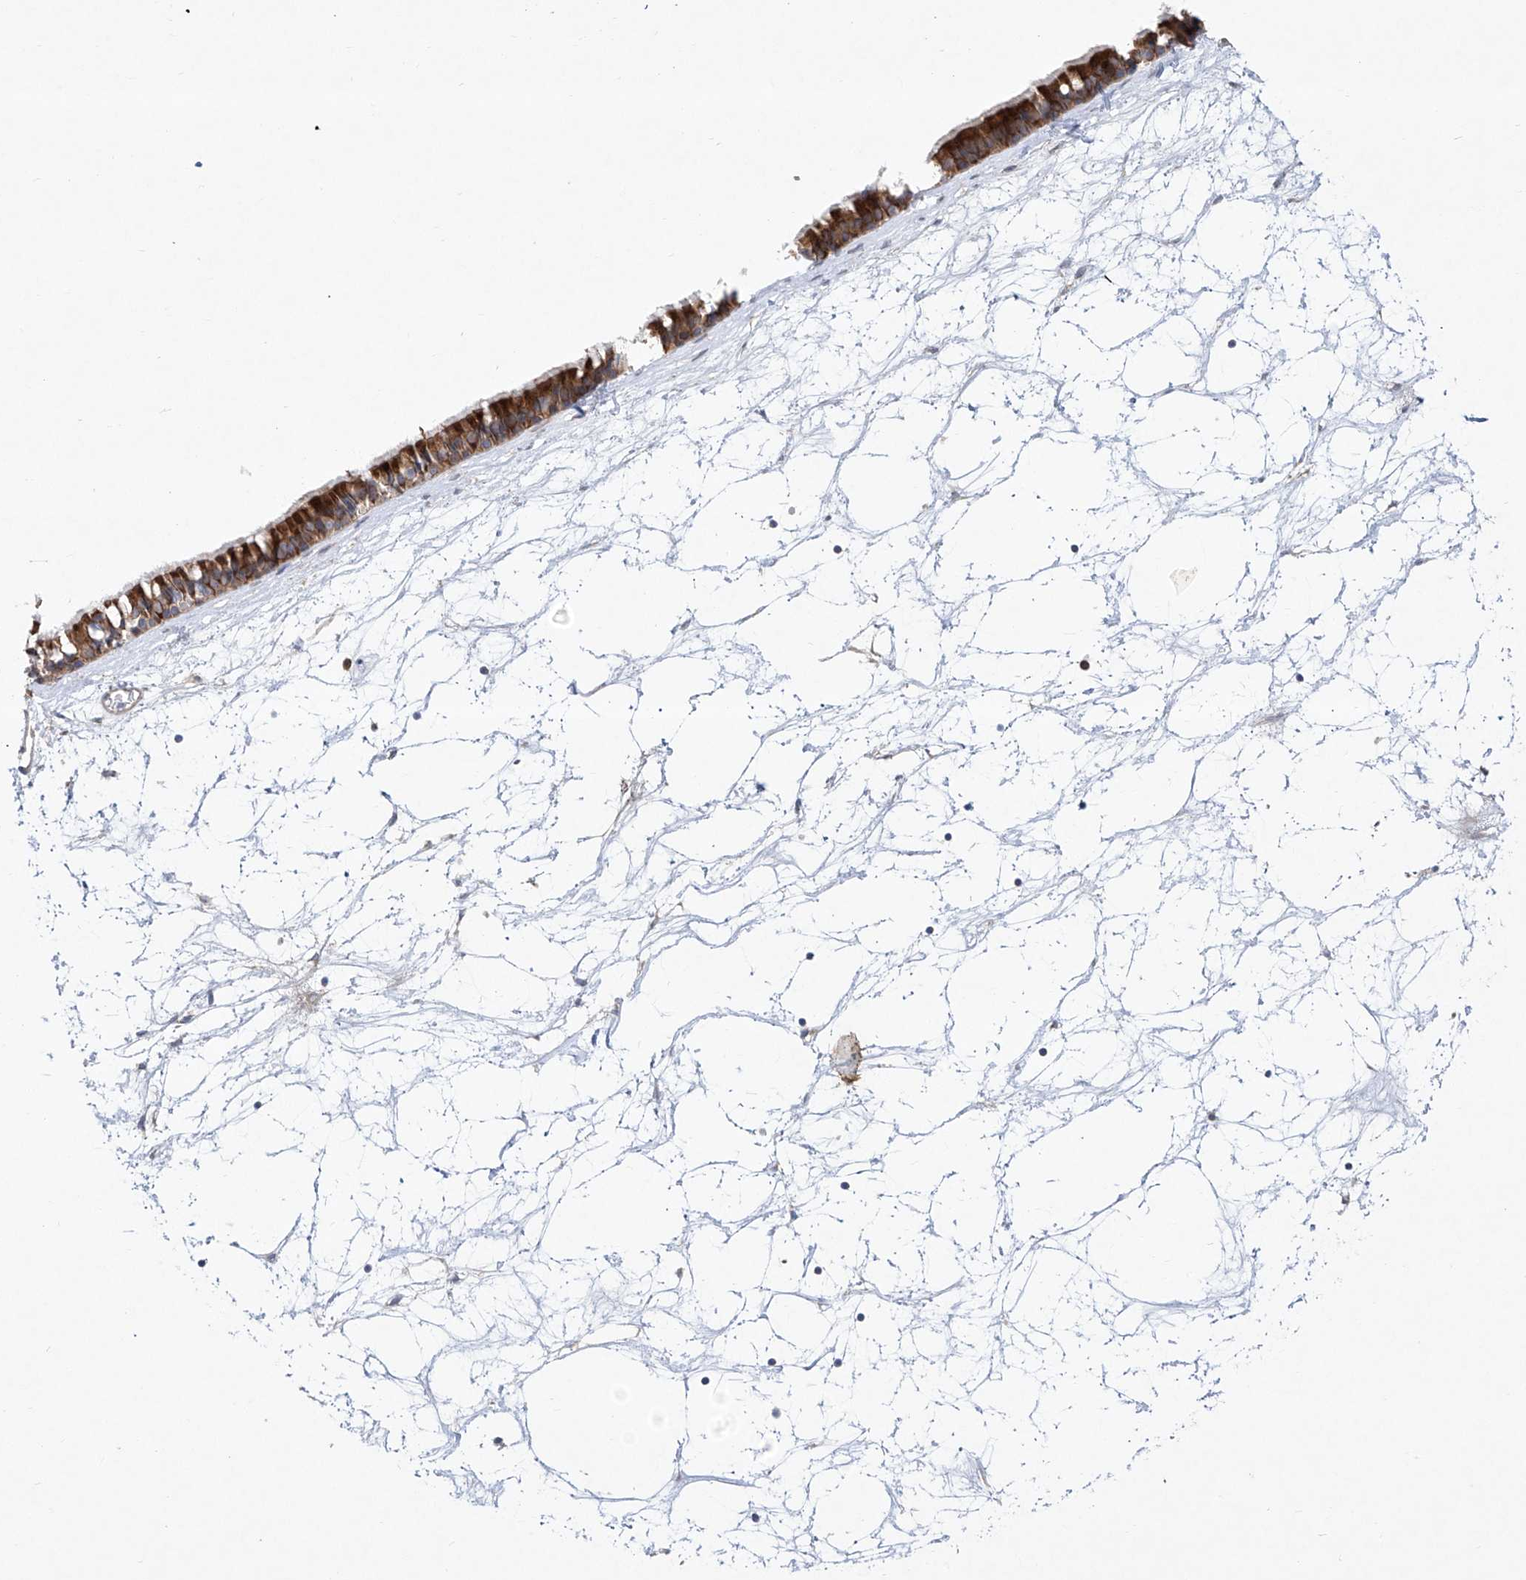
{"staining": {"intensity": "strong", "quantity": ">75%", "location": "cytoplasmic/membranous"}, "tissue": "nasopharynx", "cell_type": "Respiratory epithelial cells", "image_type": "normal", "snomed": [{"axis": "morphology", "description": "Normal tissue, NOS"}, {"axis": "topography", "description": "Nasopharynx"}], "caption": "High-power microscopy captured an immunohistochemistry histopathology image of normal nasopharynx, revealing strong cytoplasmic/membranous expression in about >75% of respiratory epithelial cells.", "gene": "KLC4", "patient": {"sex": "male", "age": 64}}